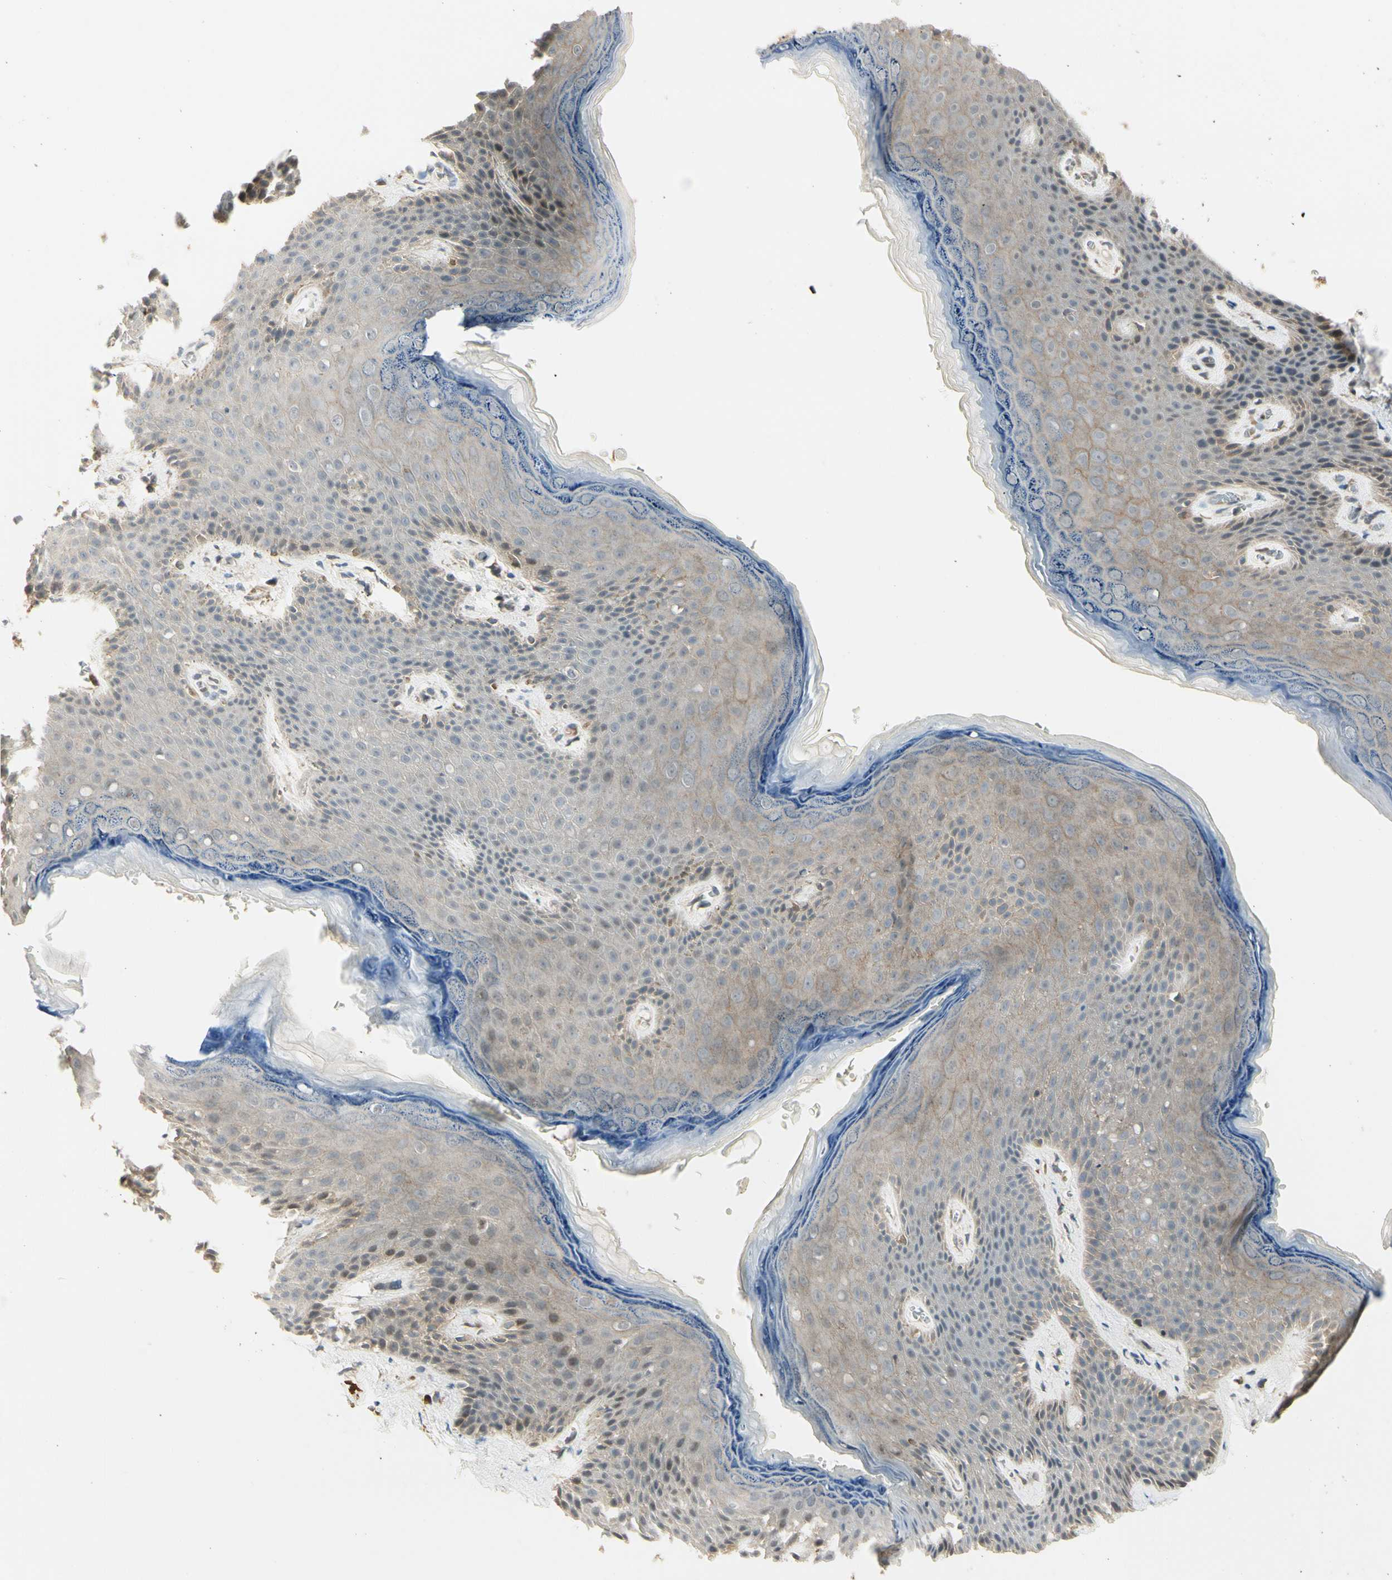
{"staining": {"intensity": "moderate", "quantity": "25%-75%", "location": "cytoplasmic/membranous,nuclear"}, "tissue": "skin", "cell_type": "Epidermal cells", "image_type": "normal", "snomed": [{"axis": "morphology", "description": "Normal tissue, NOS"}, {"axis": "topography", "description": "Anal"}], "caption": "The image shows staining of normal skin, revealing moderate cytoplasmic/membranous,nuclear protein positivity (brown color) within epidermal cells.", "gene": "FNDC3B", "patient": {"sex": "female", "age": 46}}